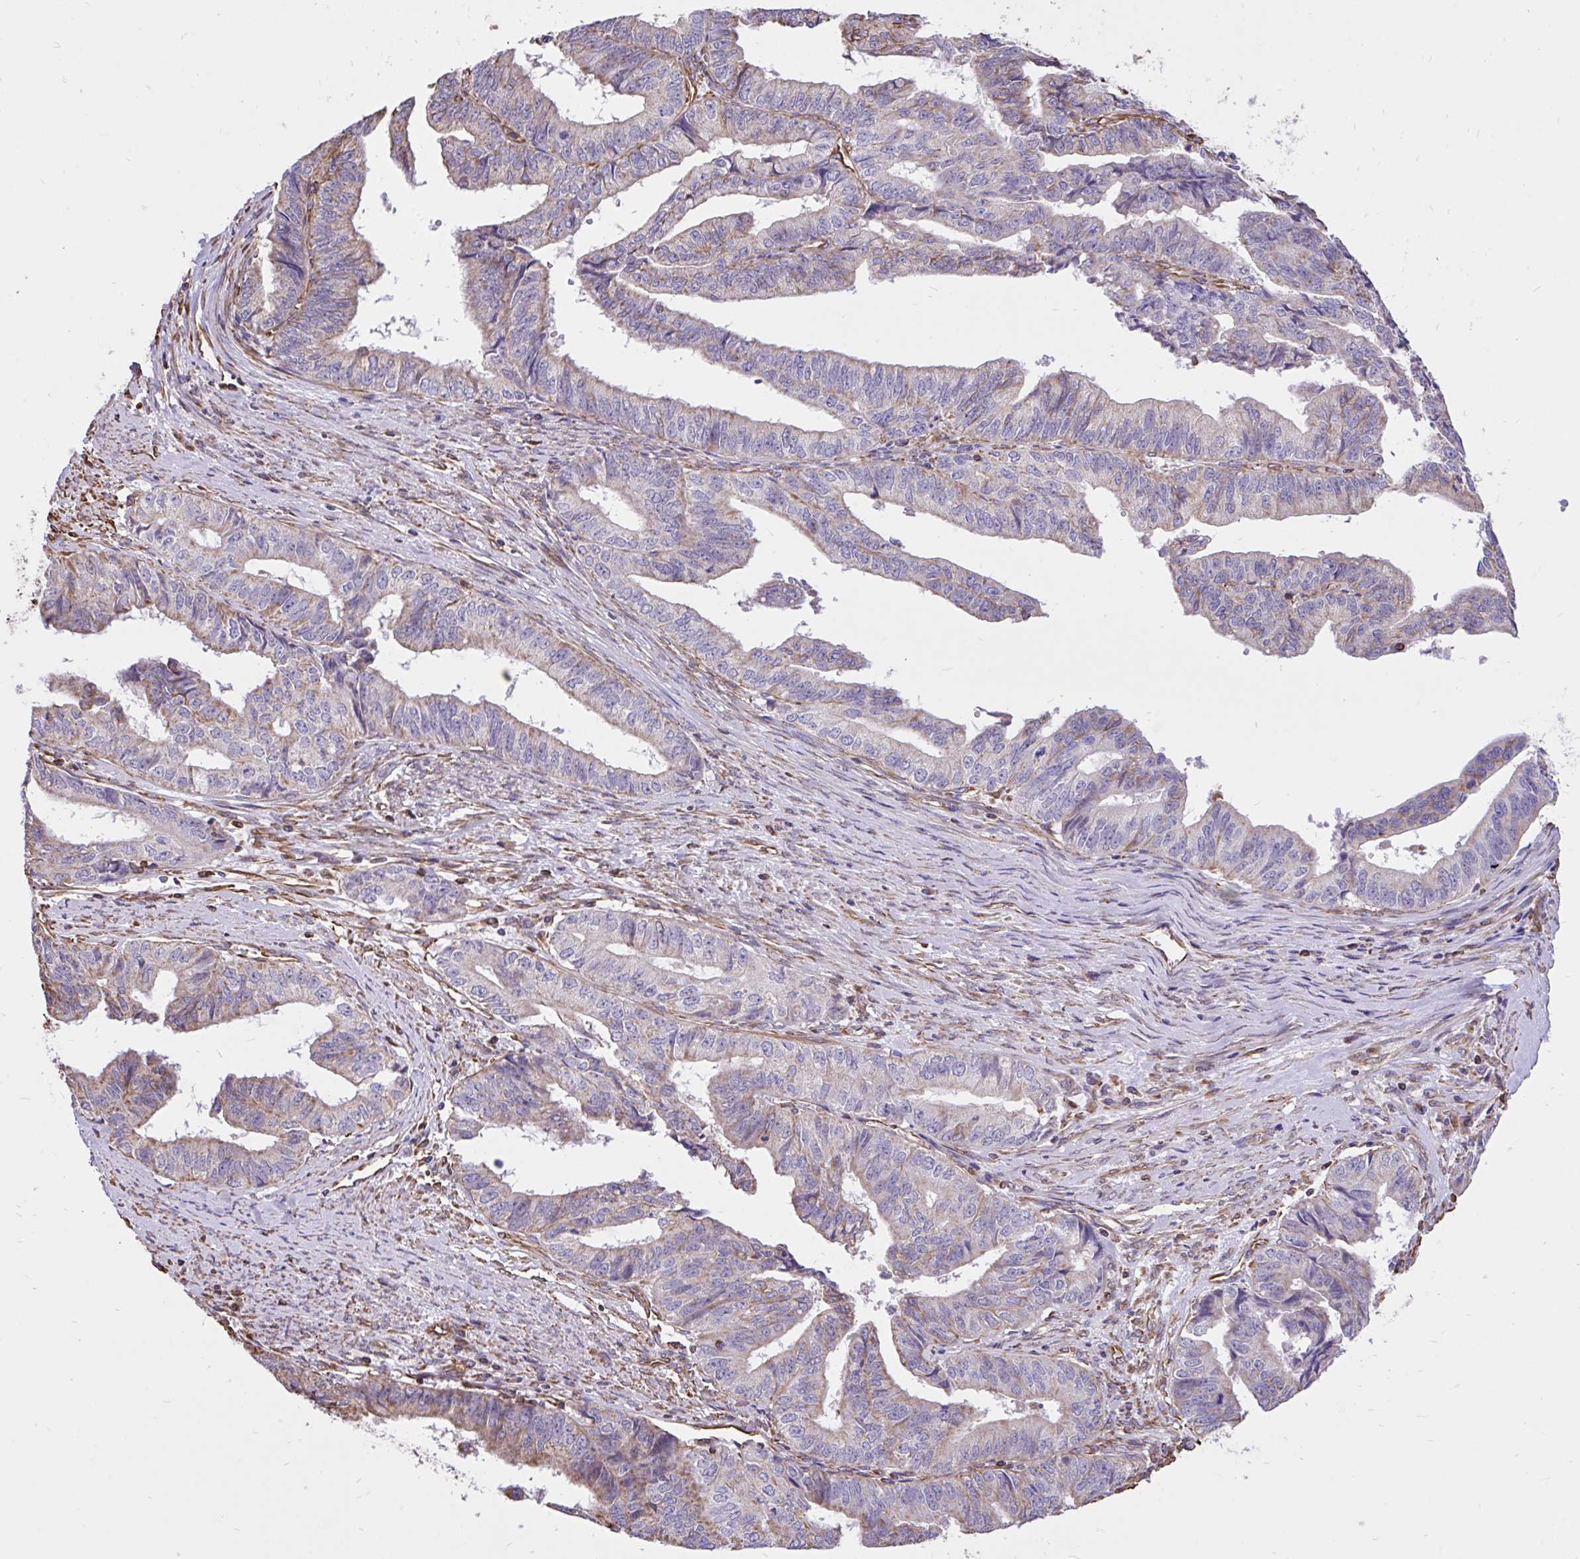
{"staining": {"intensity": "weak", "quantity": "<25%", "location": "cytoplasmic/membranous"}, "tissue": "endometrial cancer", "cell_type": "Tumor cells", "image_type": "cancer", "snomed": [{"axis": "morphology", "description": "Adenocarcinoma, NOS"}, {"axis": "topography", "description": "Endometrium"}], "caption": "An immunohistochemistry (IHC) histopathology image of endometrial cancer (adenocarcinoma) is shown. There is no staining in tumor cells of endometrial cancer (adenocarcinoma). Nuclei are stained in blue.", "gene": "RNF103", "patient": {"sex": "female", "age": 65}}